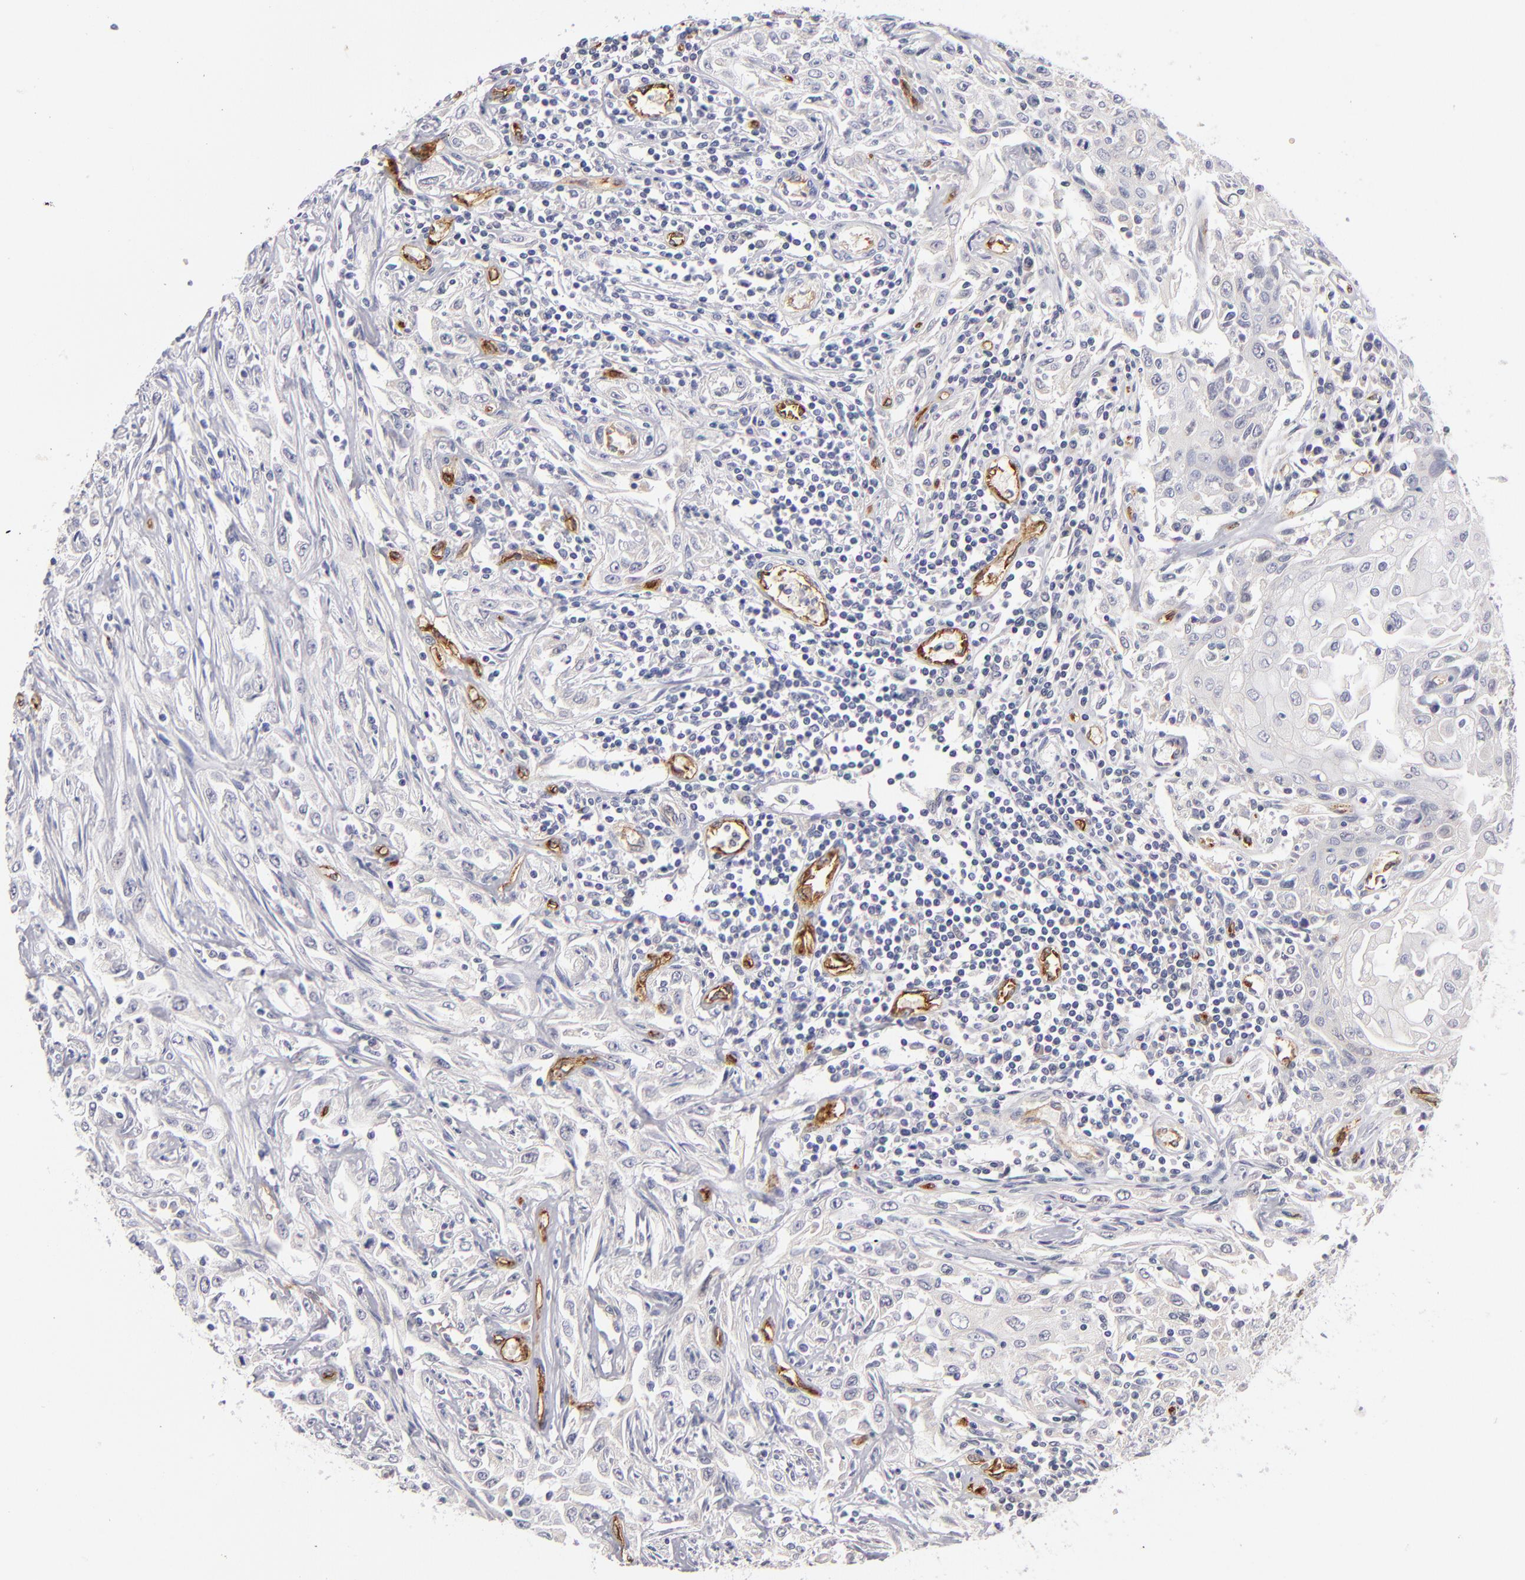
{"staining": {"intensity": "negative", "quantity": "none", "location": "none"}, "tissue": "head and neck cancer", "cell_type": "Tumor cells", "image_type": "cancer", "snomed": [{"axis": "morphology", "description": "Squamous cell carcinoma, NOS"}, {"axis": "topography", "description": "Oral tissue"}, {"axis": "topography", "description": "Head-Neck"}], "caption": "Image shows no protein positivity in tumor cells of head and neck cancer (squamous cell carcinoma) tissue. The staining is performed using DAB (3,3'-diaminobenzidine) brown chromogen with nuclei counter-stained in using hematoxylin.", "gene": "PLVAP", "patient": {"sex": "female", "age": 76}}